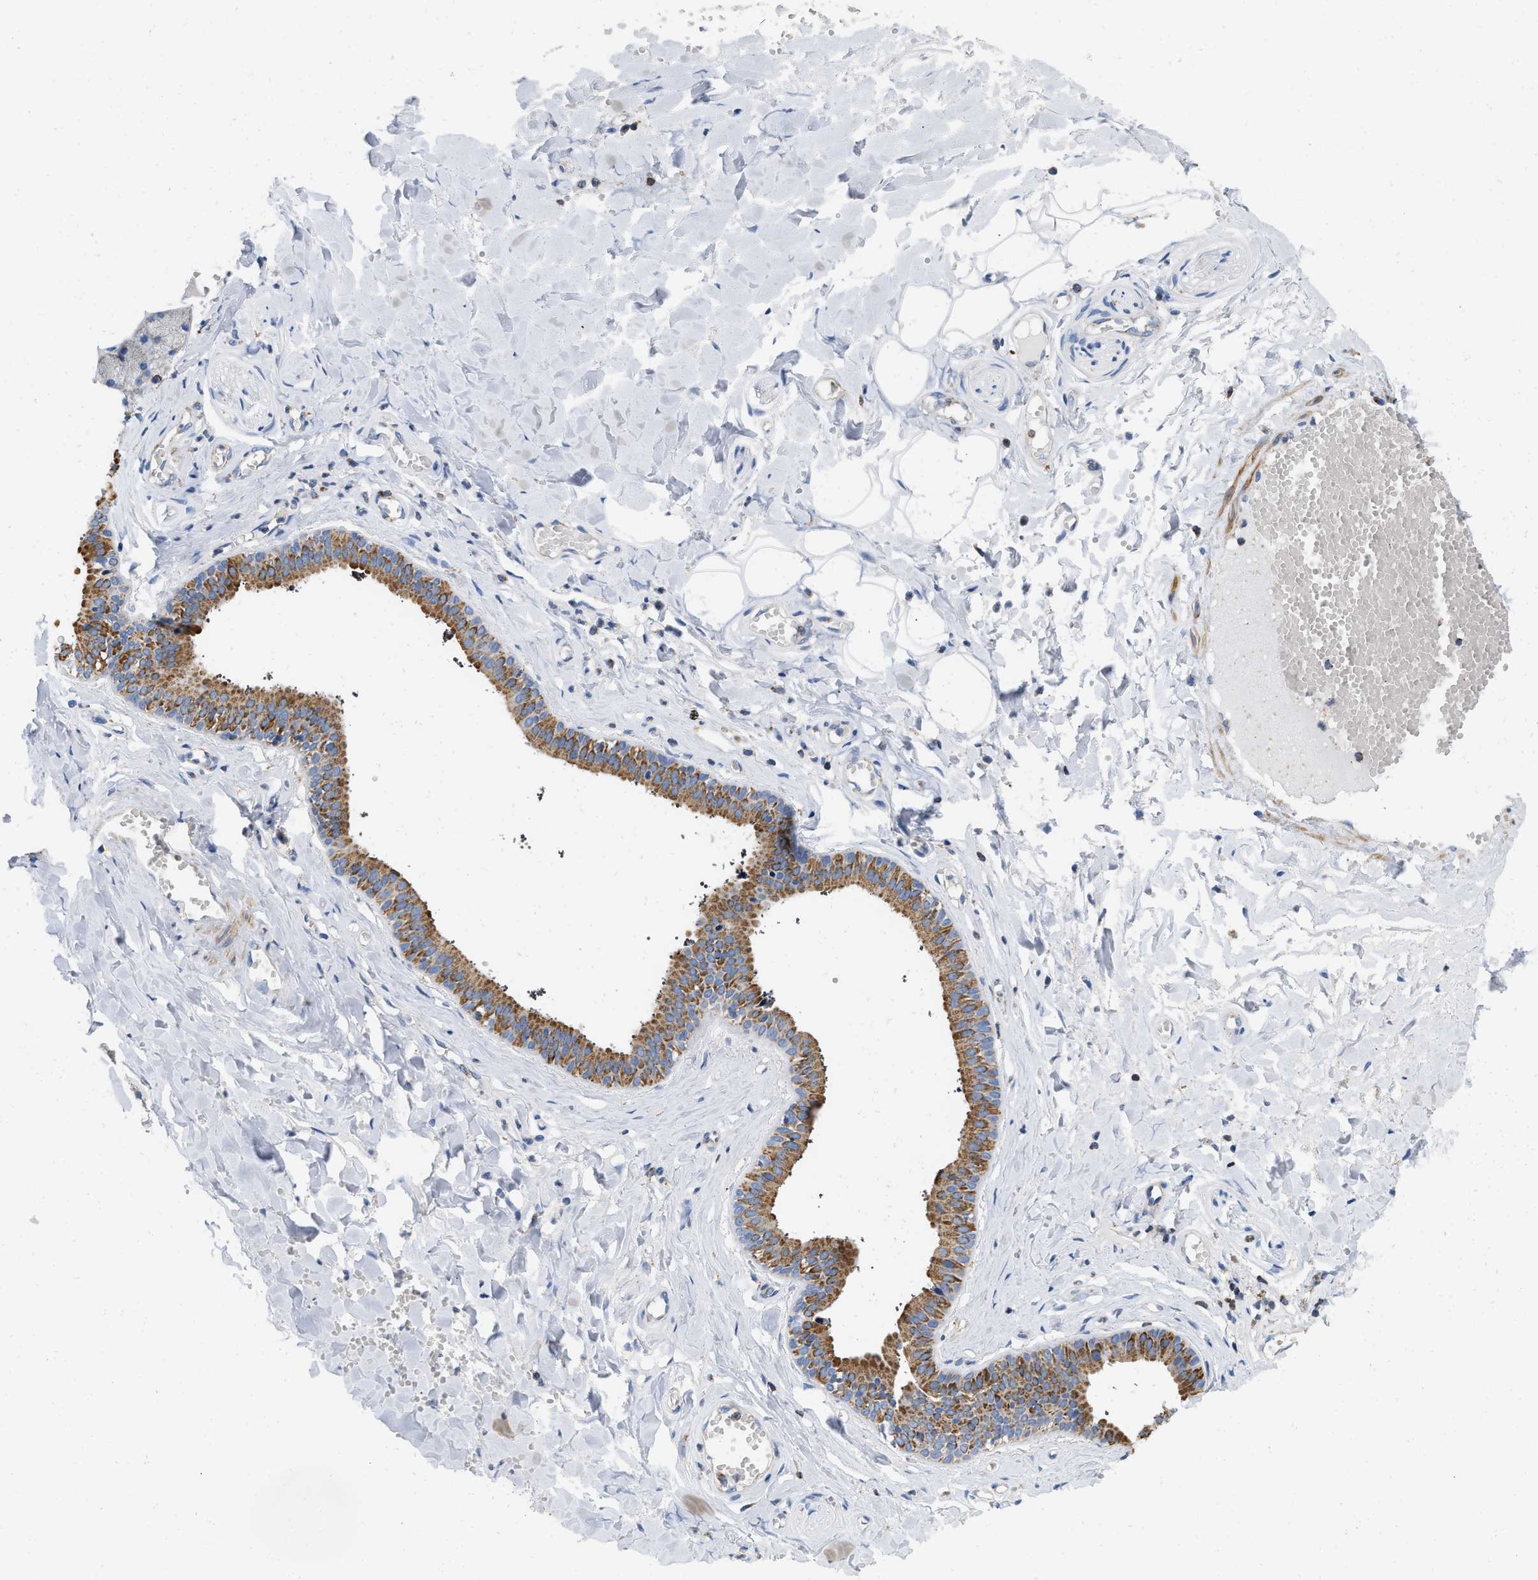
{"staining": {"intensity": "strong", "quantity": "25%-75%", "location": "cytoplasmic/membranous"}, "tissue": "salivary gland", "cell_type": "Glandular cells", "image_type": "normal", "snomed": [{"axis": "morphology", "description": "Normal tissue, NOS"}, {"axis": "topography", "description": "Salivary gland"}], "caption": "Glandular cells show high levels of strong cytoplasmic/membranous positivity in about 25%-75% of cells in unremarkable human salivary gland.", "gene": "GRB10", "patient": {"sex": "male", "age": 62}}